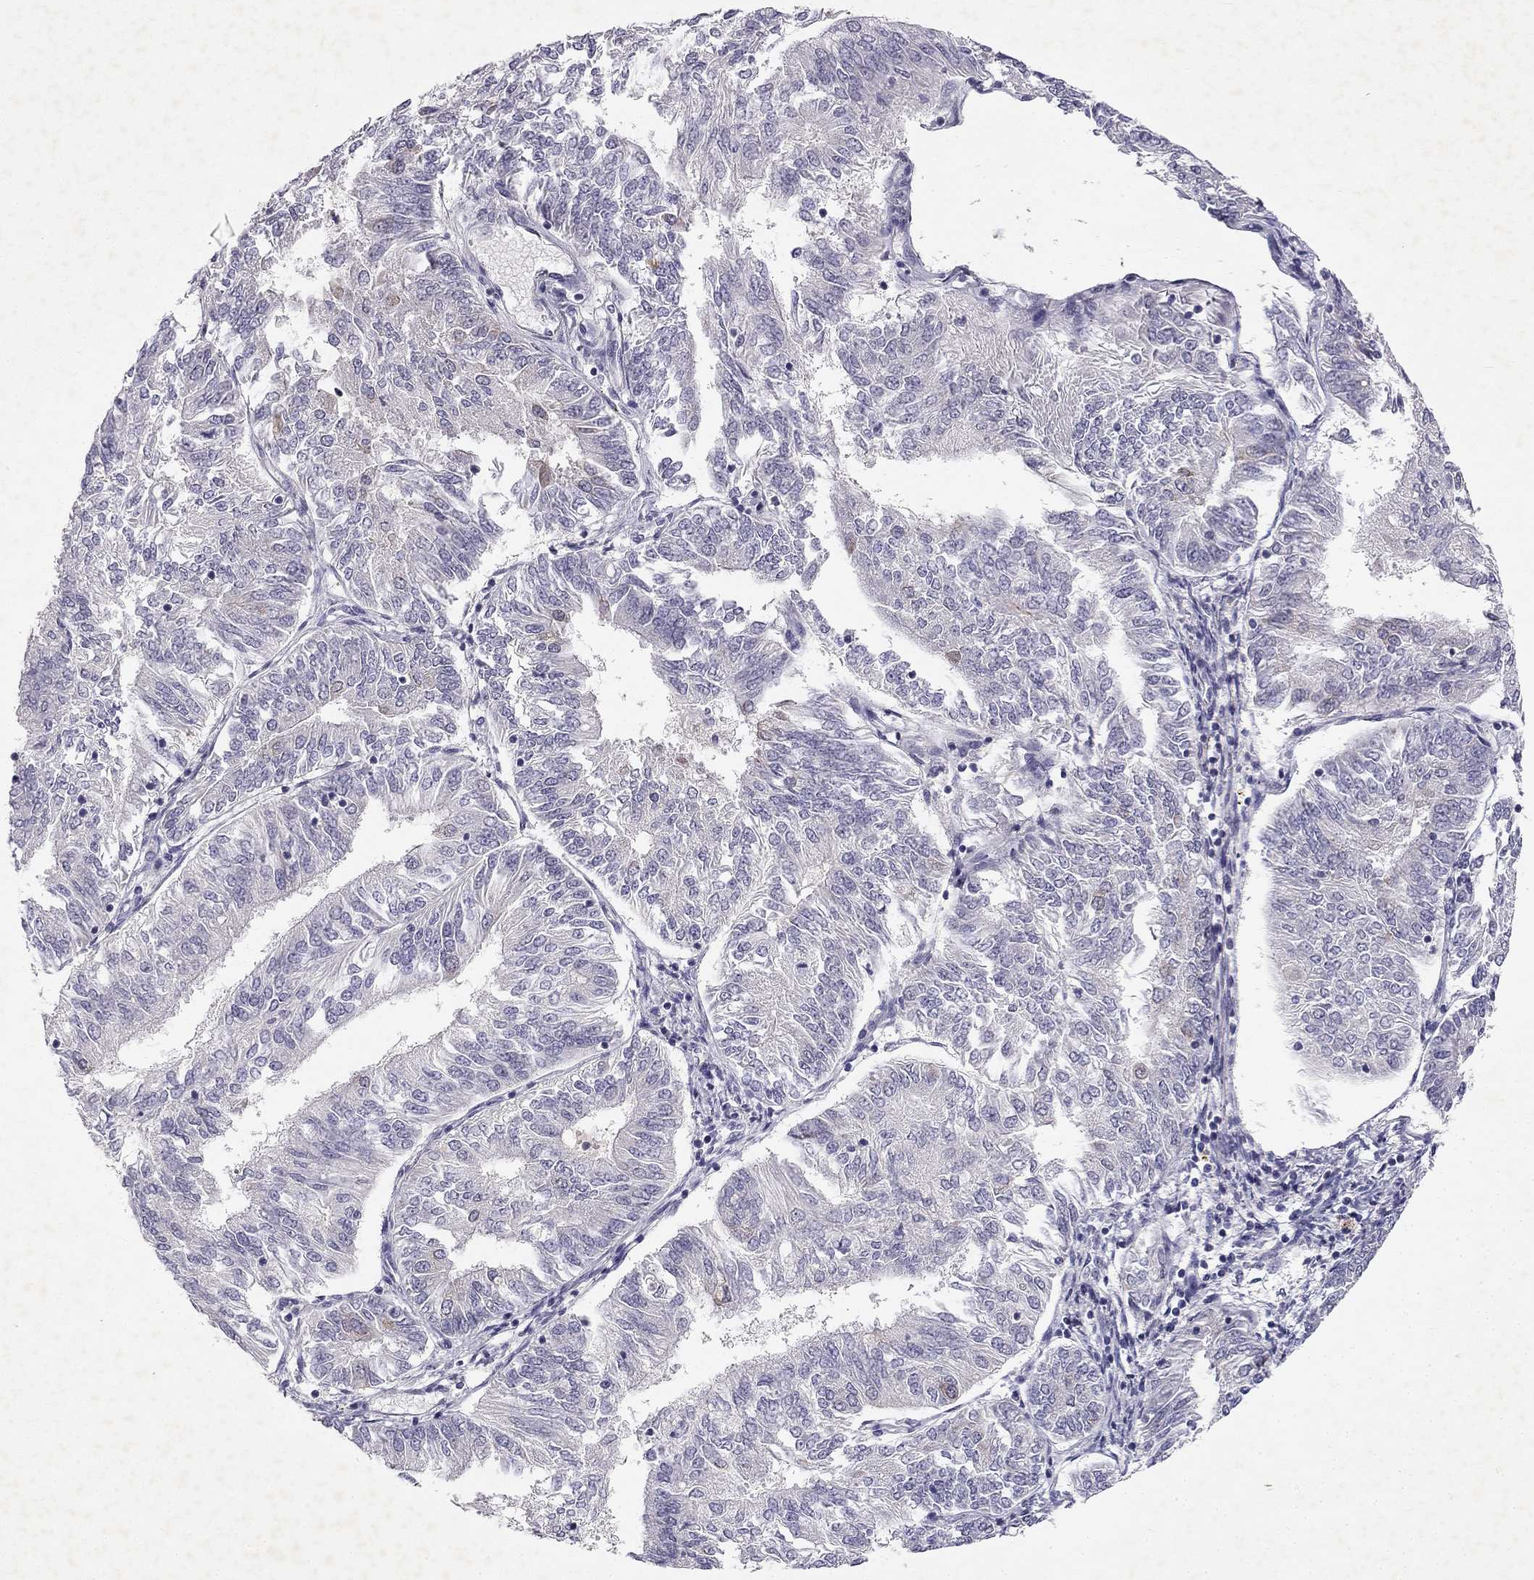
{"staining": {"intensity": "negative", "quantity": "none", "location": "none"}, "tissue": "endometrial cancer", "cell_type": "Tumor cells", "image_type": "cancer", "snomed": [{"axis": "morphology", "description": "Adenocarcinoma, NOS"}, {"axis": "topography", "description": "Endometrium"}], "caption": "Protein analysis of endometrial cancer shows no significant staining in tumor cells. The staining was performed using DAB to visualize the protein expression in brown, while the nuclei were stained in blue with hematoxylin (Magnification: 20x).", "gene": "SLC6A4", "patient": {"sex": "female", "age": 58}}